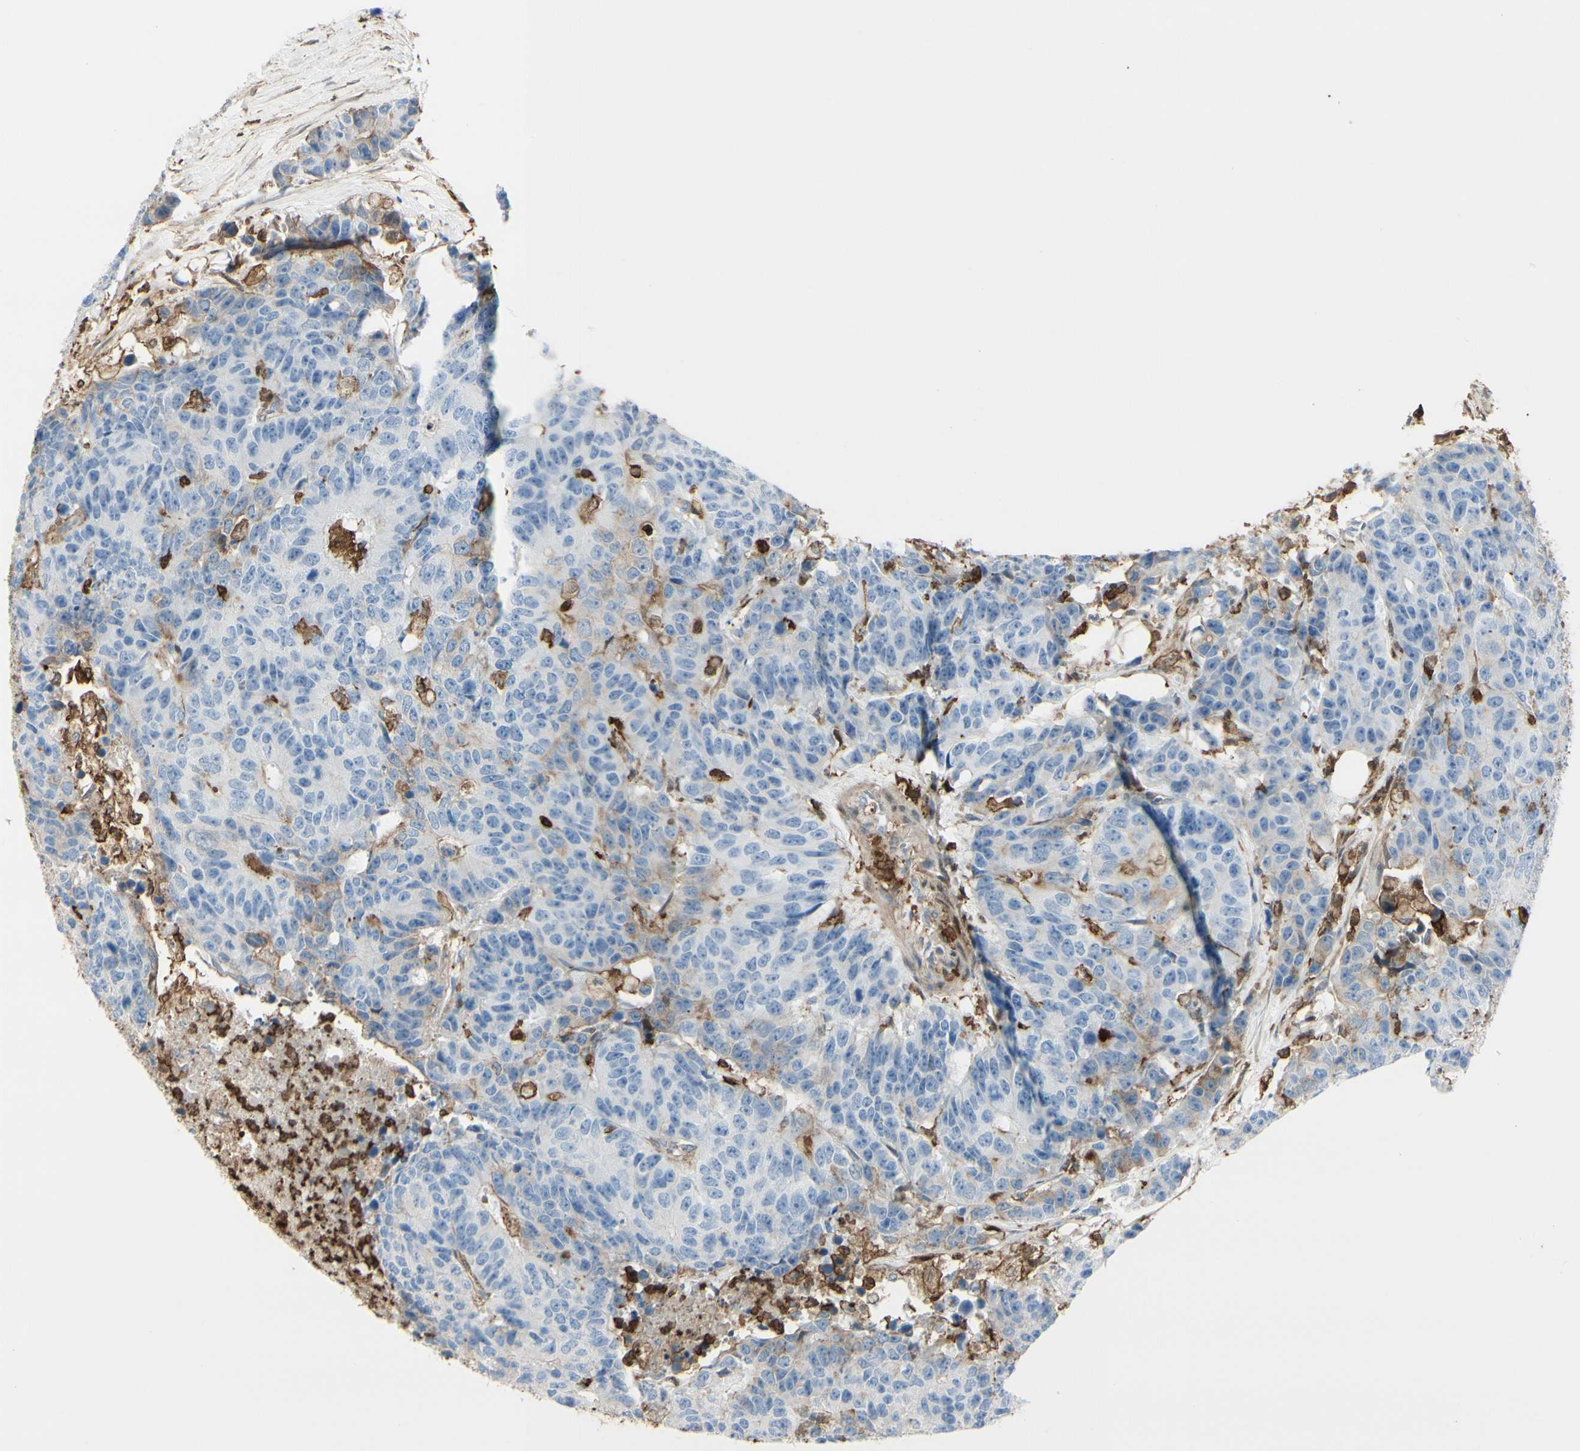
{"staining": {"intensity": "negative", "quantity": "none", "location": "none"}, "tissue": "colorectal cancer", "cell_type": "Tumor cells", "image_type": "cancer", "snomed": [{"axis": "morphology", "description": "Adenocarcinoma, NOS"}, {"axis": "topography", "description": "Colon"}], "caption": "Immunohistochemistry (IHC) of human colorectal cancer reveals no expression in tumor cells.", "gene": "GSN", "patient": {"sex": "female", "age": 86}}